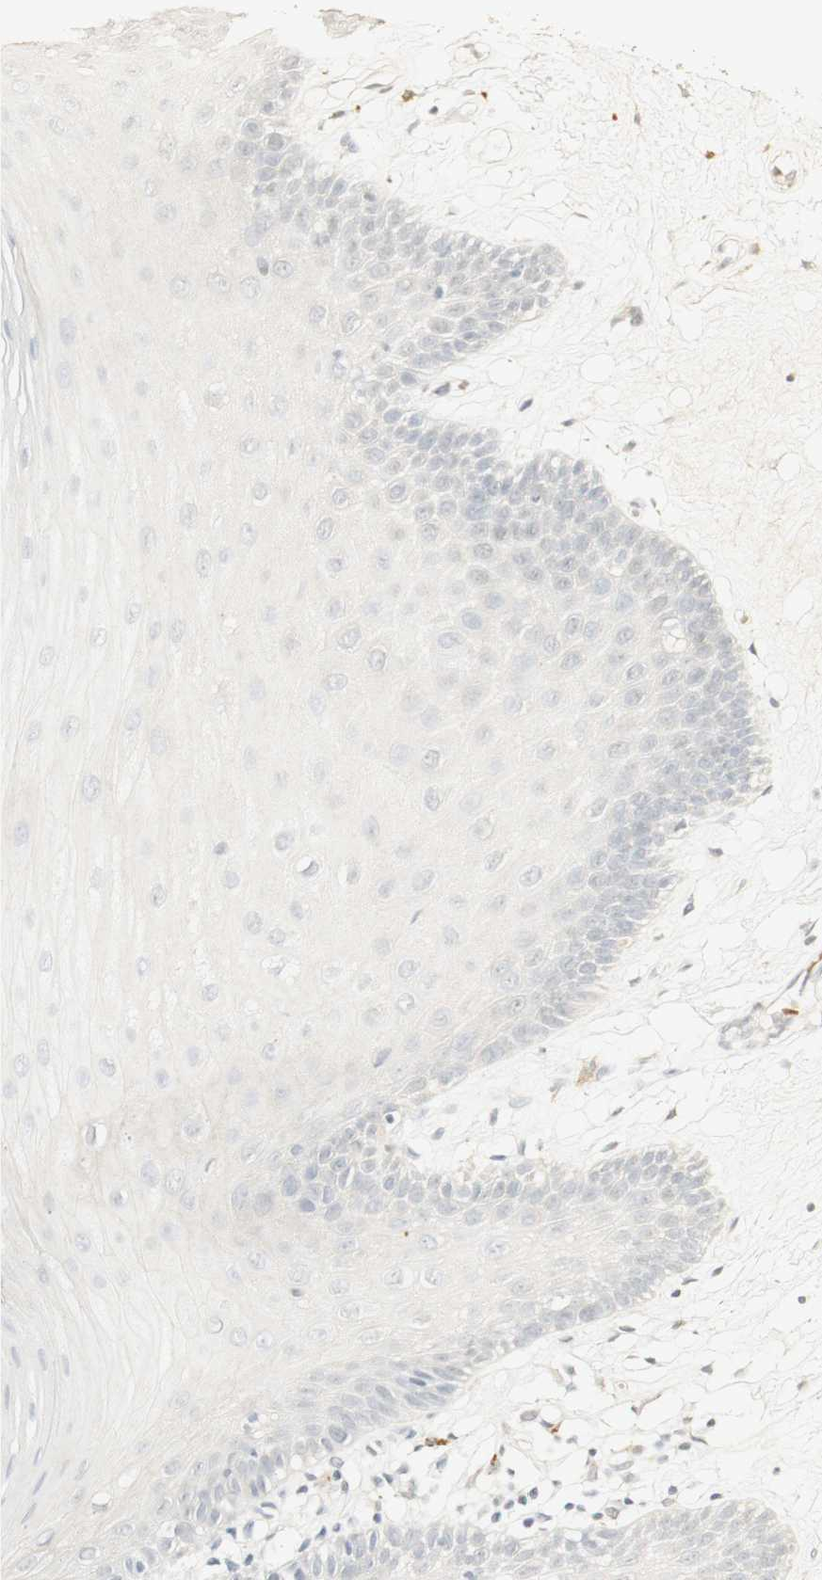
{"staining": {"intensity": "negative", "quantity": "none", "location": "none"}, "tissue": "oral mucosa", "cell_type": "Squamous epithelial cells", "image_type": "normal", "snomed": [{"axis": "morphology", "description": "Normal tissue, NOS"}, {"axis": "morphology", "description": "Squamous cell carcinoma, NOS"}, {"axis": "topography", "description": "Skeletal muscle"}, {"axis": "topography", "description": "Oral tissue"}, {"axis": "topography", "description": "Head-Neck"}], "caption": "Squamous epithelial cells show no significant protein positivity in benign oral mucosa. Brightfield microscopy of immunohistochemistry stained with DAB (brown) and hematoxylin (blue), captured at high magnification.", "gene": "SYT7", "patient": {"sex": "male", "age": 71}}